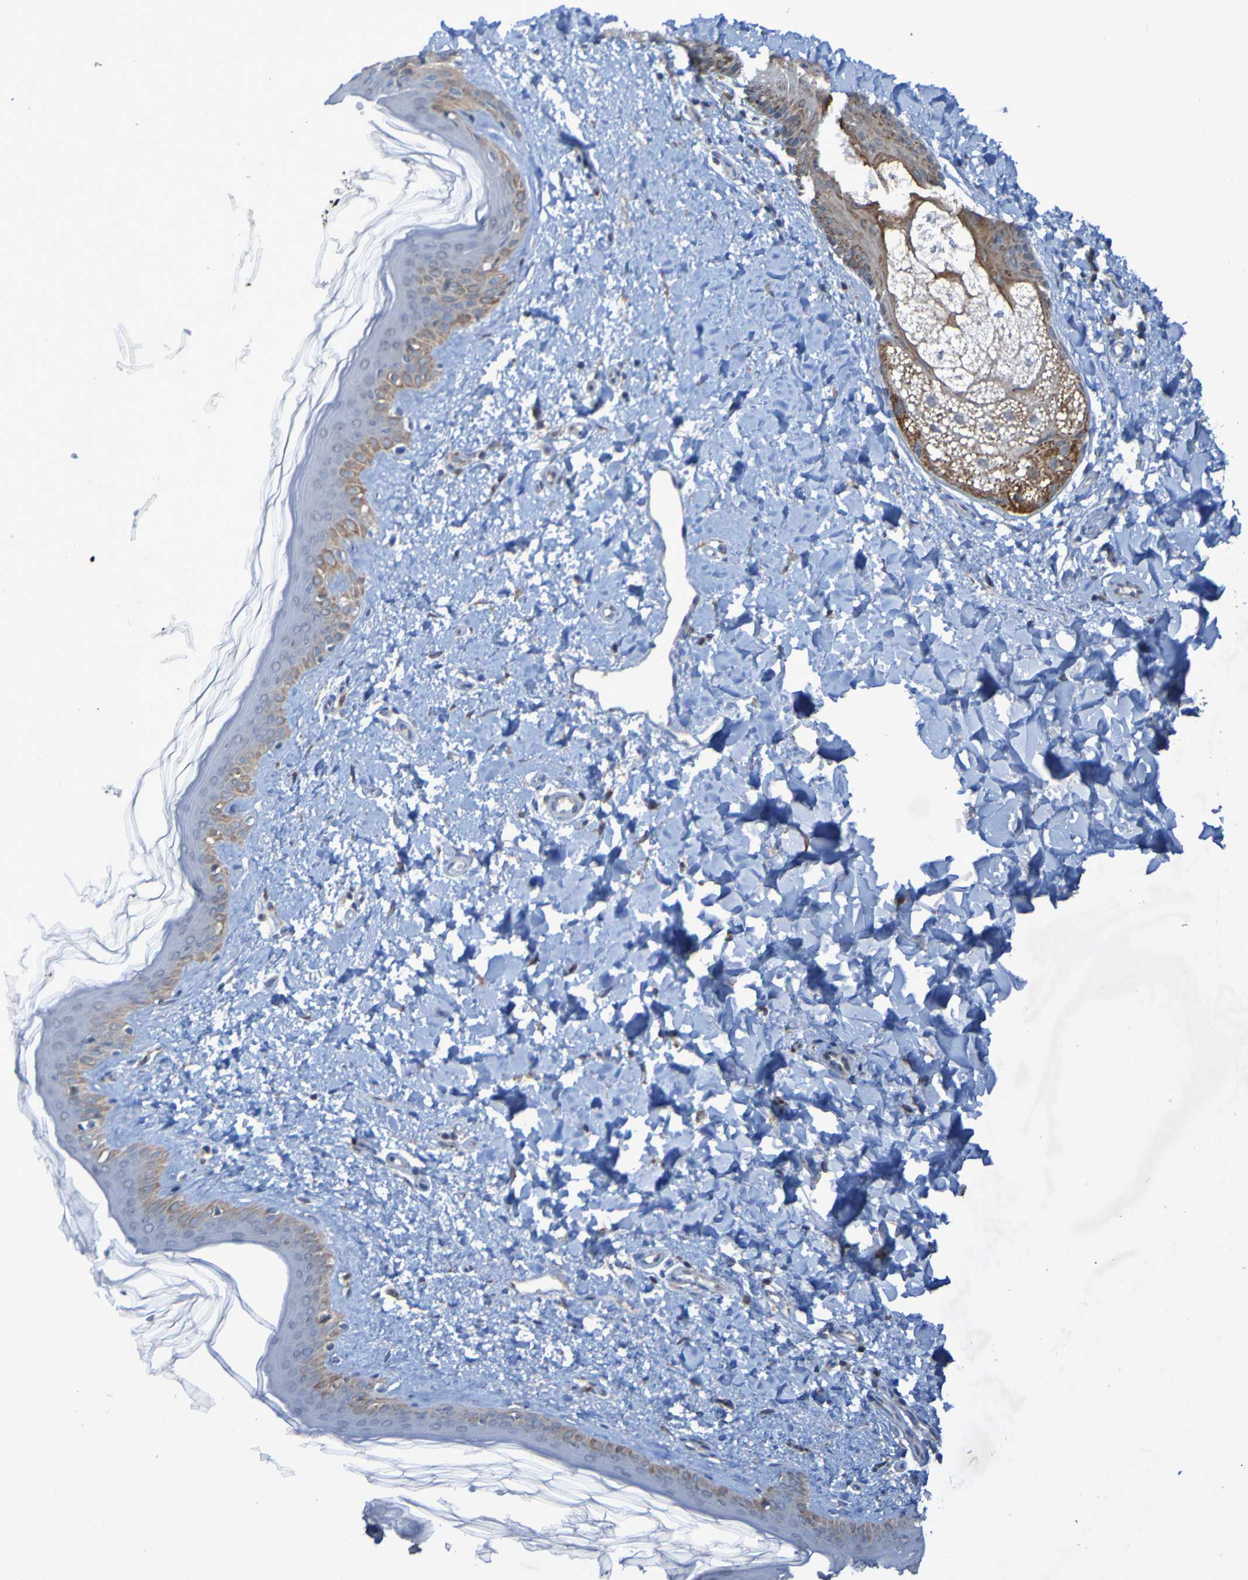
{"staining": {"intensity": "negative", "quantity": "none", "location": "none"}, "tissue": "skin", "cell_type": "Fibroblasts", "image_type": "normal", "snomed": [{"axis": "morphology", "description": "Normal tissue, NOS"}, {"axis": "topography", "description": "Skin"}], "caption": "High power microscopy photomicrograph of an IHC photomicrograph of unremarkable skin, revealing no significant expression in fibroblasts. The staining is performed using DAB brown chromogen with nuclei counter-stained in using hematoxylin.", "gene": "CCDC51", "patient": {"sex": "female", "age": 41}}